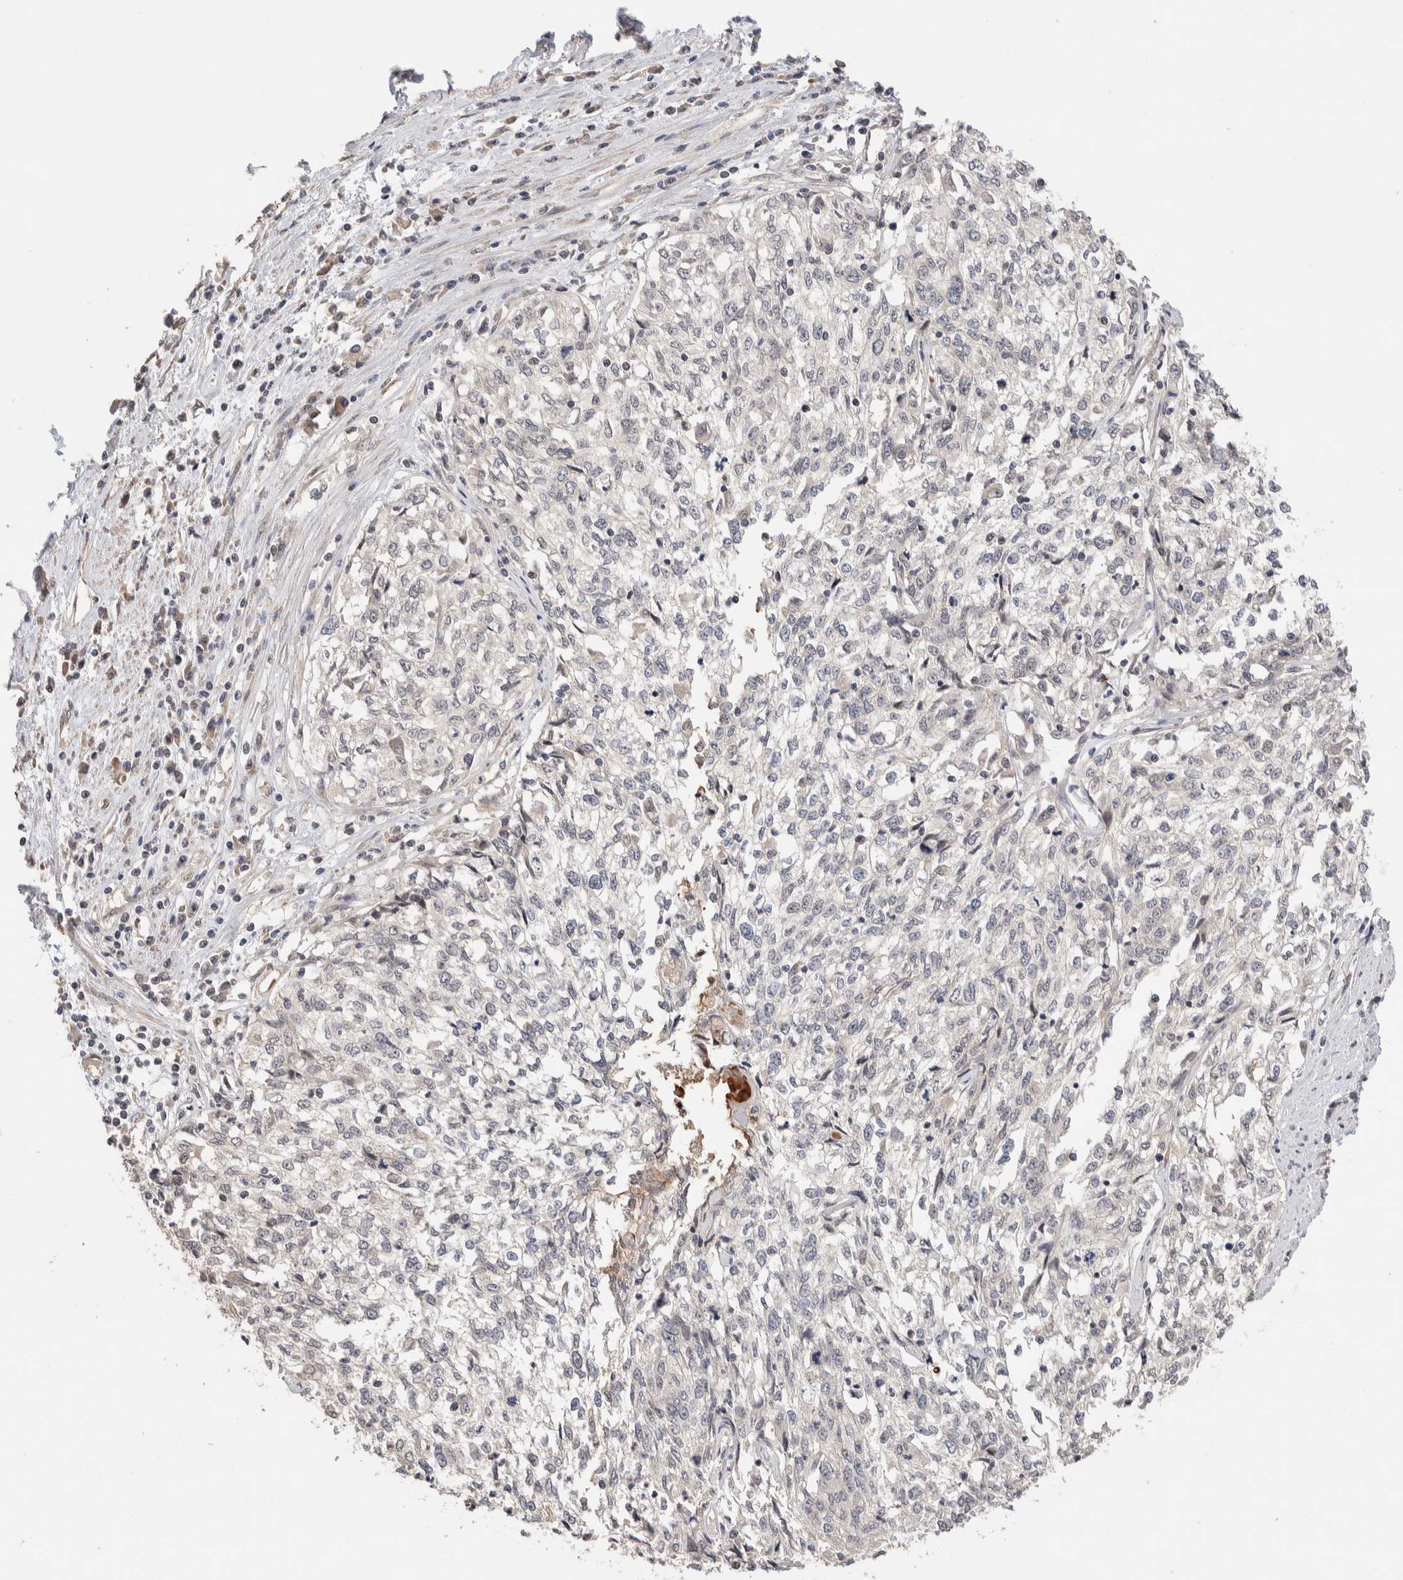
{"staining": {"intensity": "negative", "quantity": "none", "location": "none"}, "tissue": "cervical cancer", "cell_type": "Tumor cells", "image_type": "cancer", "snomed": [{"axis": "morphology", "description": "Squamous cell carcinoma, NOS"}, {"axis": "topography", "description": "Cervix"}], "caption": "An image of human cervical cancer is negative for staining in tumor cells. (Stains: DAB immunohistochemistry (IHC) with hematoxylin counter stain, Microscopy: brightfield microscopy at high magnification).", "gene": "CASK", "patient": {"sex": "female", "age": 57}}